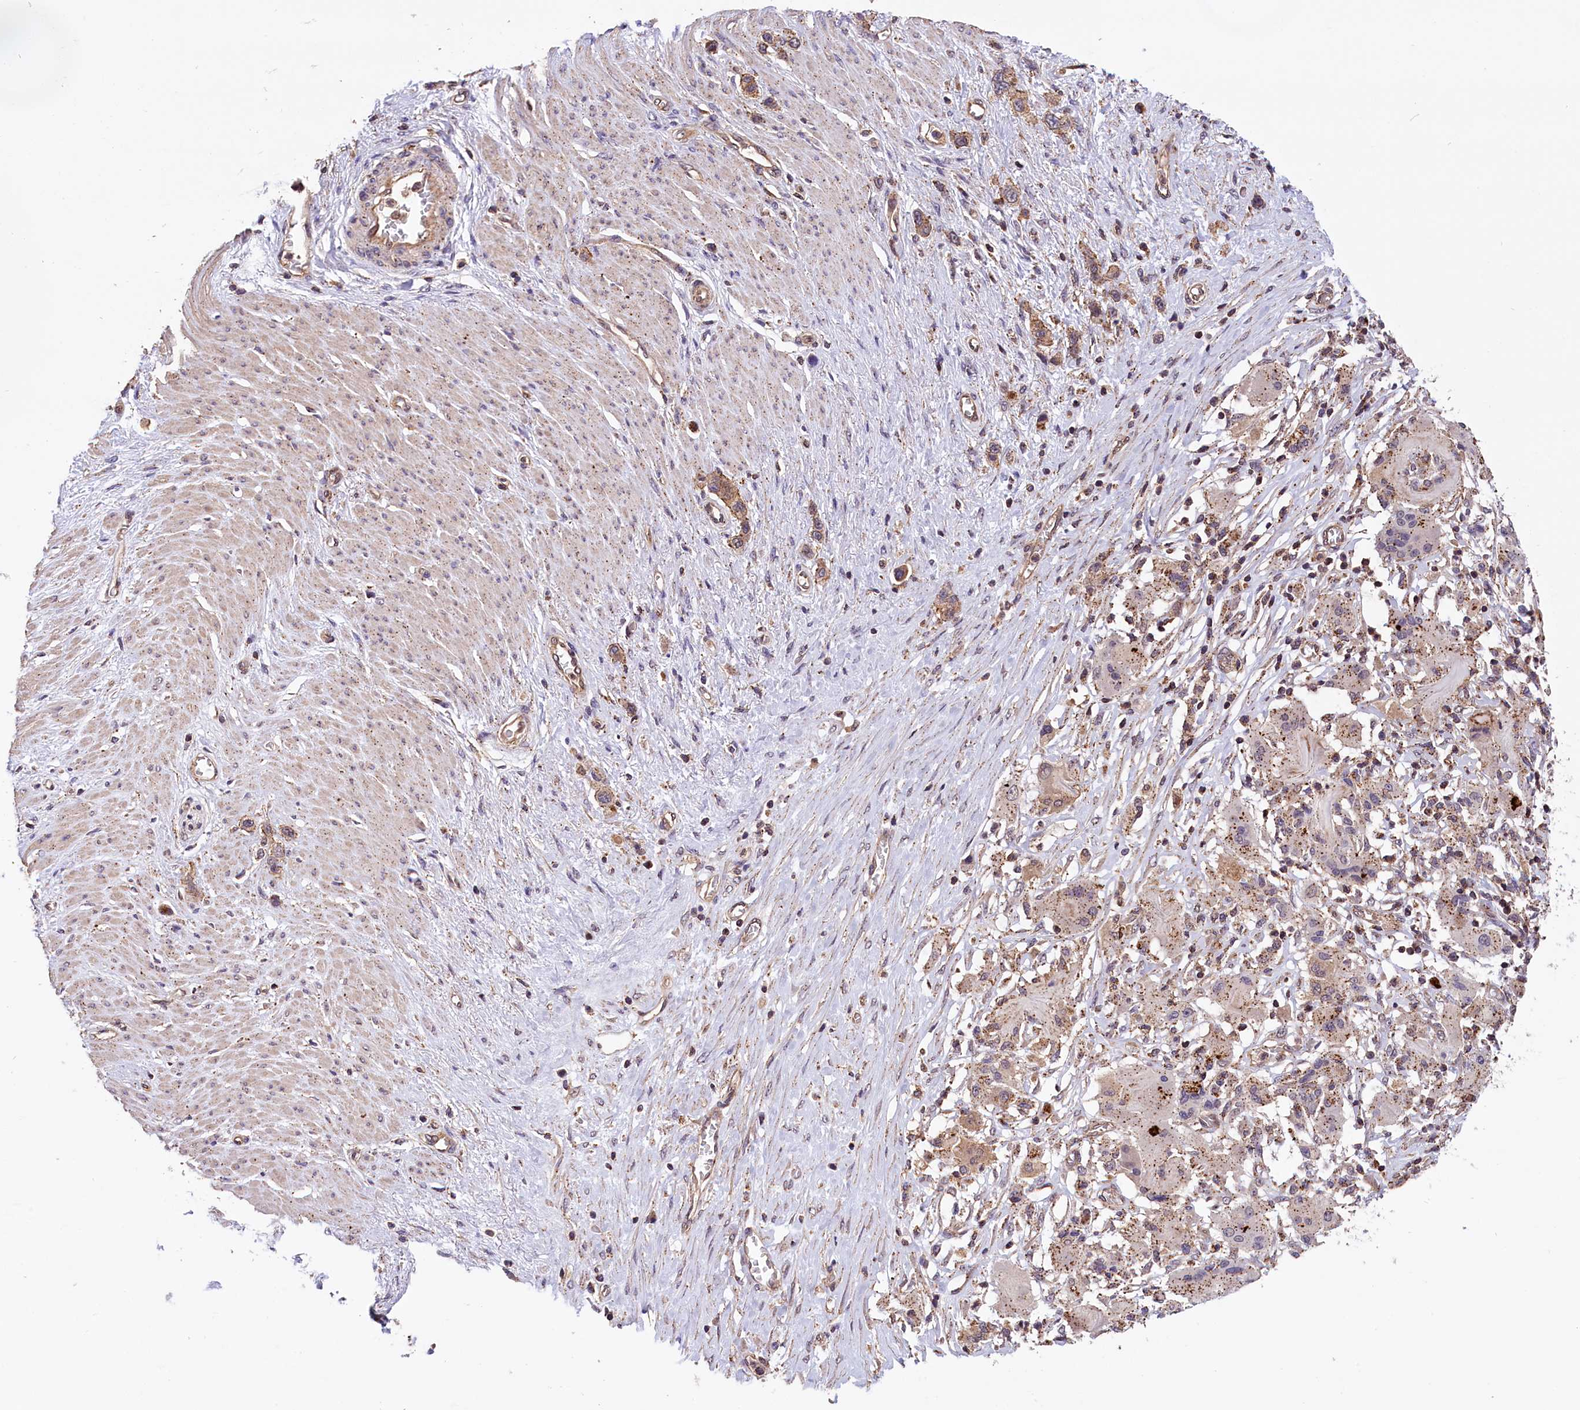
{"staining": {"intensity": "moderate", "quantity": ">75%", "location": "cytoplasmic/membranous"}, "tissue": "stomach cancer", "cell_type": "Tumor cells", "image_type": "cancer", "snomed": [{"axis": "morphology", "description": "Adenocarcinoma, NOS"}, {"axis": "morphology", "description": "Adenocarcinoma, High grade"}, {"axis": "topography", "description": "Stomach, upper"}, {"axis": "topography", "description": "Stomach, lower"}], "caption": "The micrograph displays immunohistochemical staining of stomach adenocarcinoma (high-grade). There is moderate cytoplasmic/membranous expression is appreciated in about >75% of tumor cells. The staining is performed using DAB (3,3'-diaminobenzidine) brown chromogen to label protein expression. The nuclei are counter-stained blue using hematoxylin.", "gene": "IST1", "patient": {"sex": "female", "age": 65}}